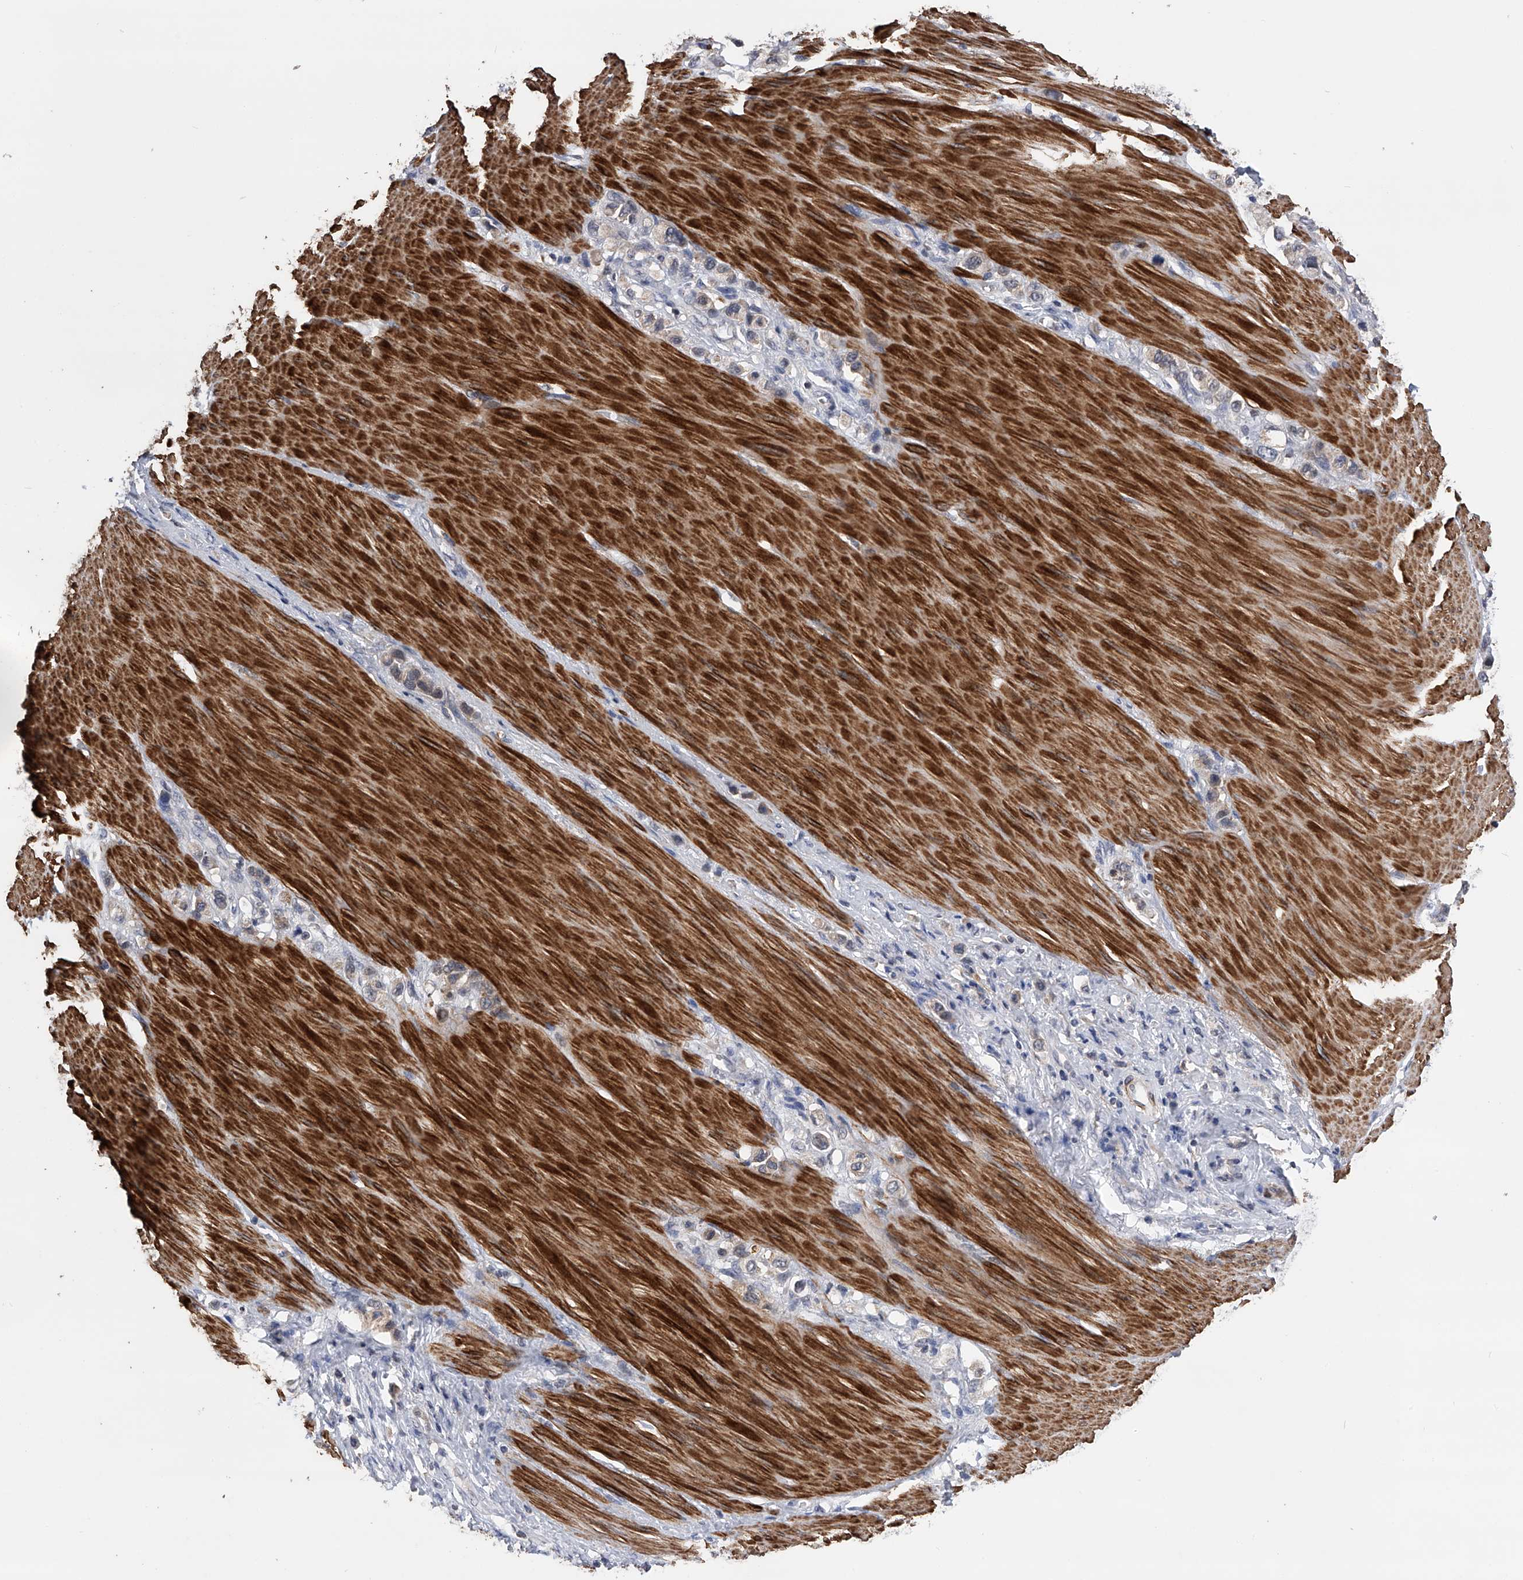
{"staining": {"intensity": "weak", "quantity": "25%-75%", "location": "cytoplasmic/membranous"}, "tissue": "stomach cancer", "cell_type": "Tumor cells", "image_type": "cancer", "snomed": [{"axis": "morphology", "description": "Adenocarcinoma, NOS"}, {"axis": "topography", "description": "Stomach"}], "caption": "Immunohistochemistry staining of stomach cancer, which displays low levels of weak cytoplasmic/membranous staining in approximately 25%-75% of tumor cells indicating weak cytoplasmic/membranous protein staining. The staining was performed using DAB (brown) for protein detection and nuclei were counterstained in hematoxylin (blue).", "gene": "SPOCK1", "patient": {"sex": "female", "age": 65}}